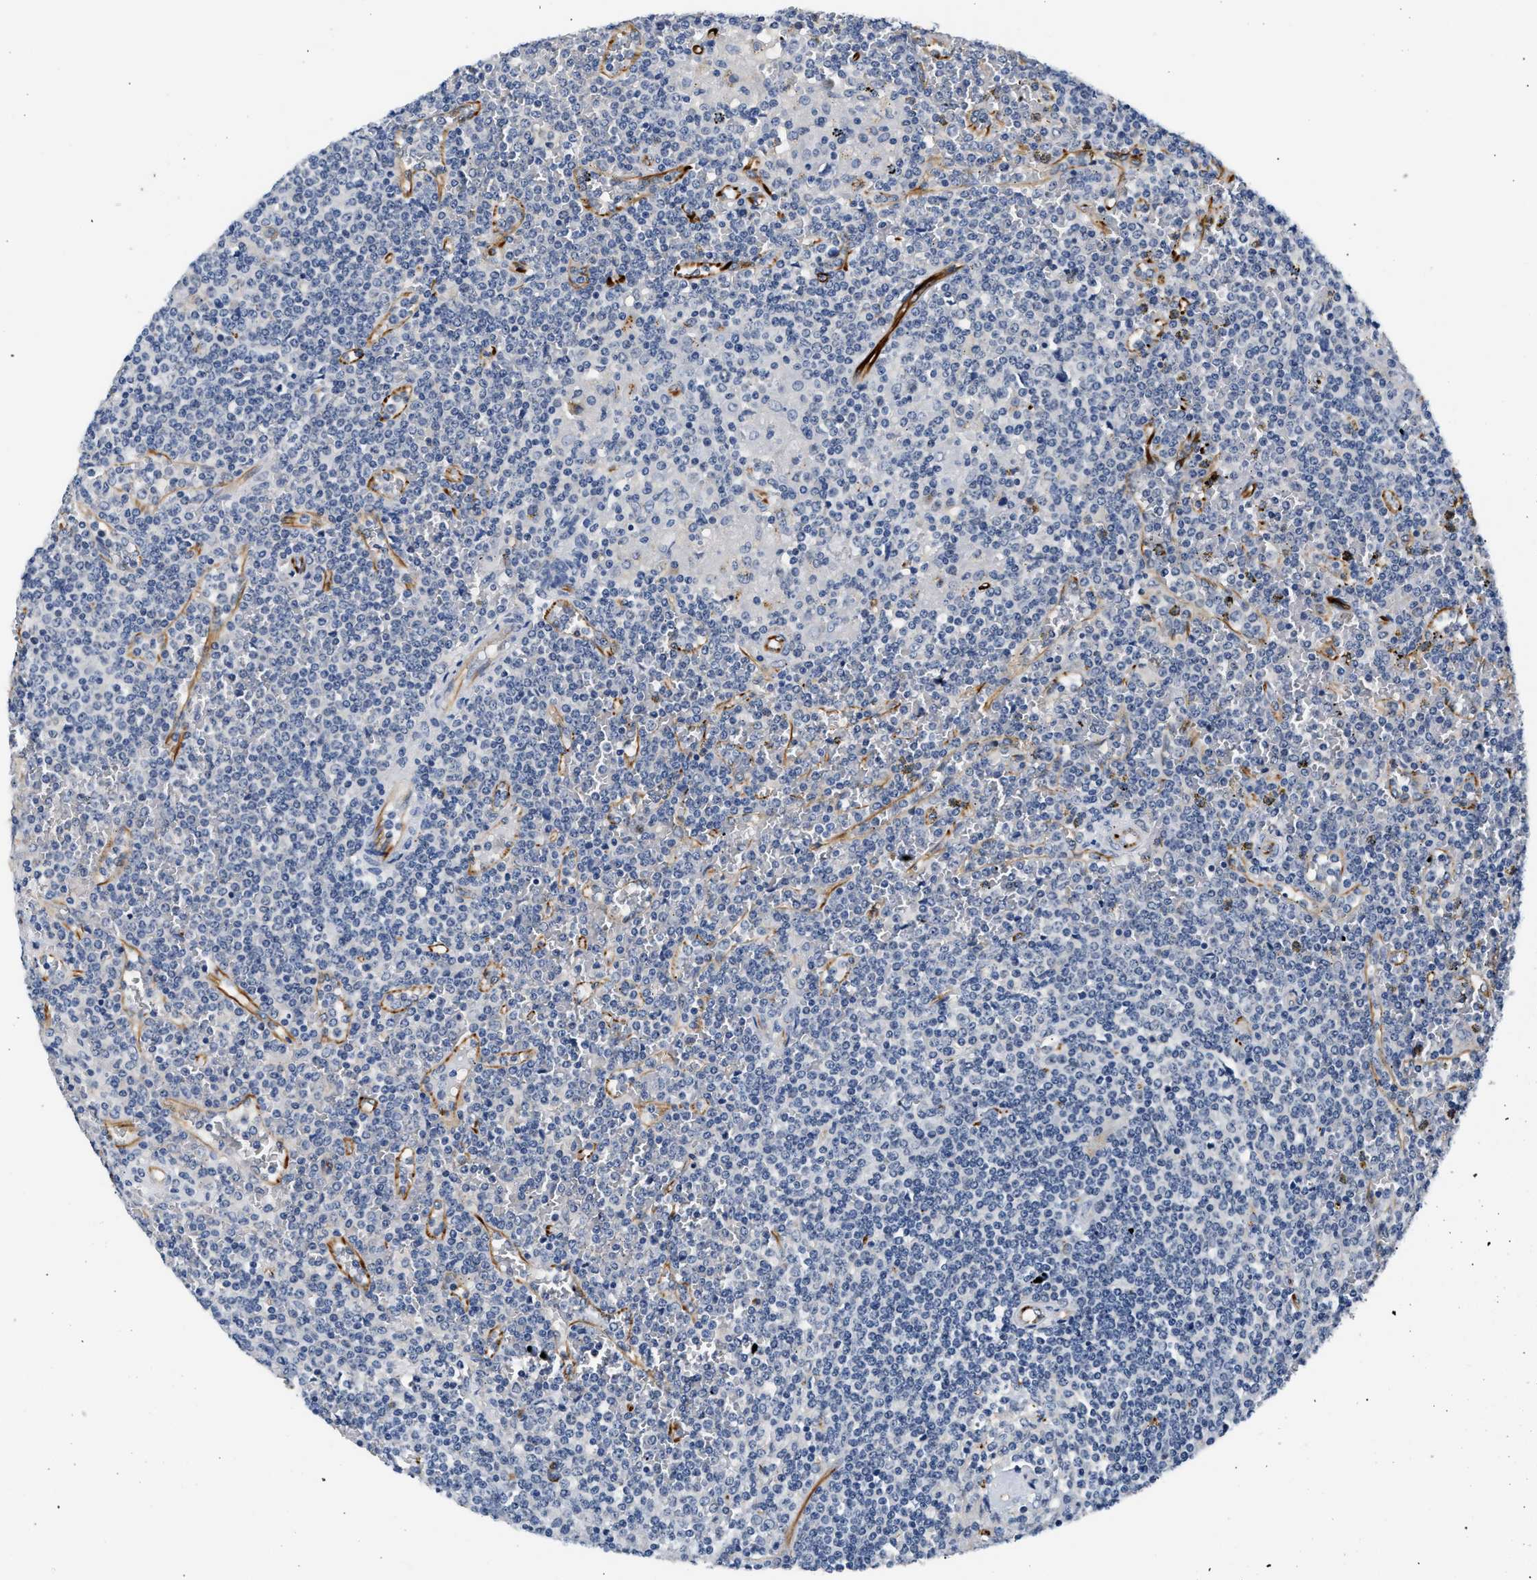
{"staining": {"intensity": "negative", "quantity": "none", "location": "none"}, "tissue": "lymphoma", "cell_type": "Tumor cells", "image_type": "cancer", "snomed": [{"axis": "morphology", "description": "Malignant lymphoma, non-Hodgkin's type, Low grade"}, {"axis": "topography", "description": "Spleen"}], "caption": "This is an immunohistochemistry image of human malignant lymphoma, non-Hodgkin's type (low-grade). There is no expression in tumor cells.", "gene": "MED22", "patient": {"sex": "female", "age": 19}}